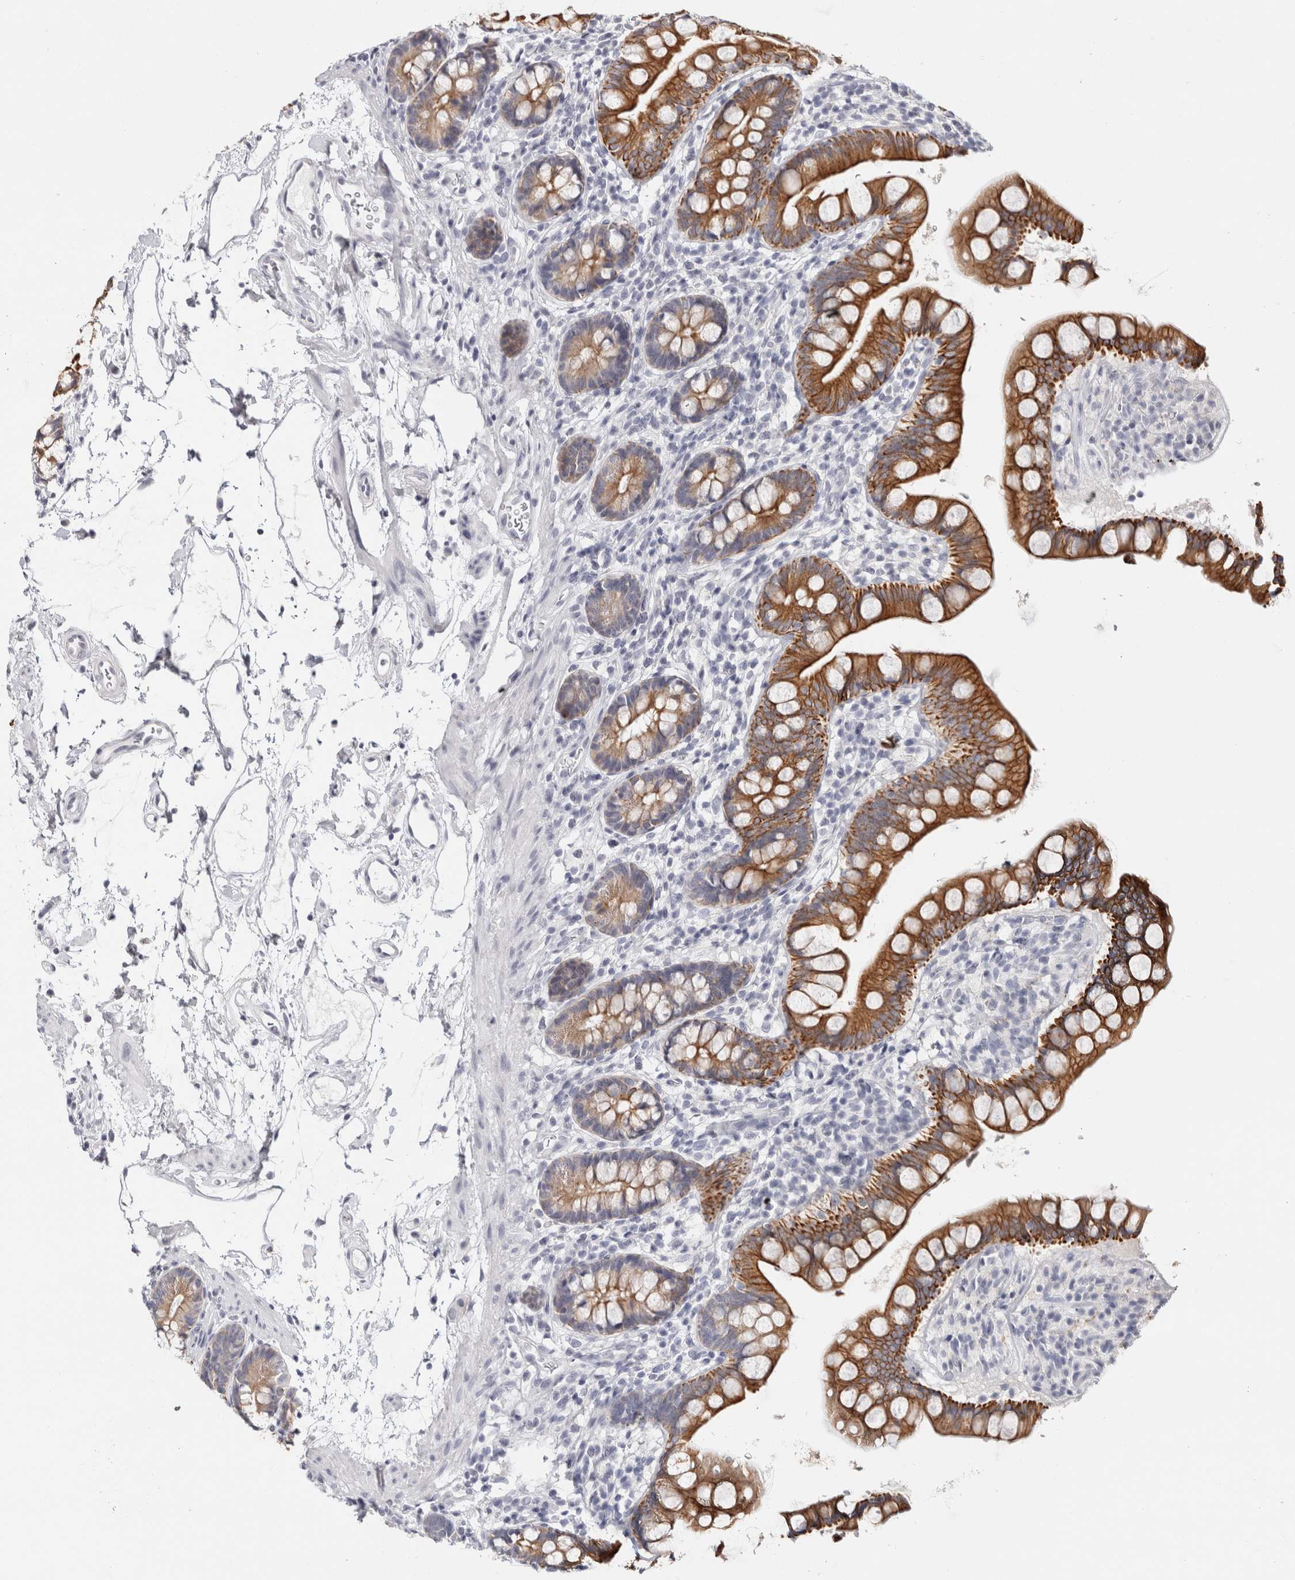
{"staining": {"intensity": "moderate", "quantity": "25%-75%", "location": "cytoplasmic/membranous"}, "tissue": "small intestine", "cell_type": "Glandular cells", "image_type": "normal", "snomed": [{"axis": "morphology", "description": "Normal tissue, NOS"}, {"axis": "topography", "description": "Small intestine"}], "caption": "DAB immunohistochemical staining of benign small intestine exhibits moderate cytoplasmic/membranous protein expression in approximately 25%-75% of glandular cells.", "gene": "RPH3AL", "patient": {"sex": "female", "age": 84}}